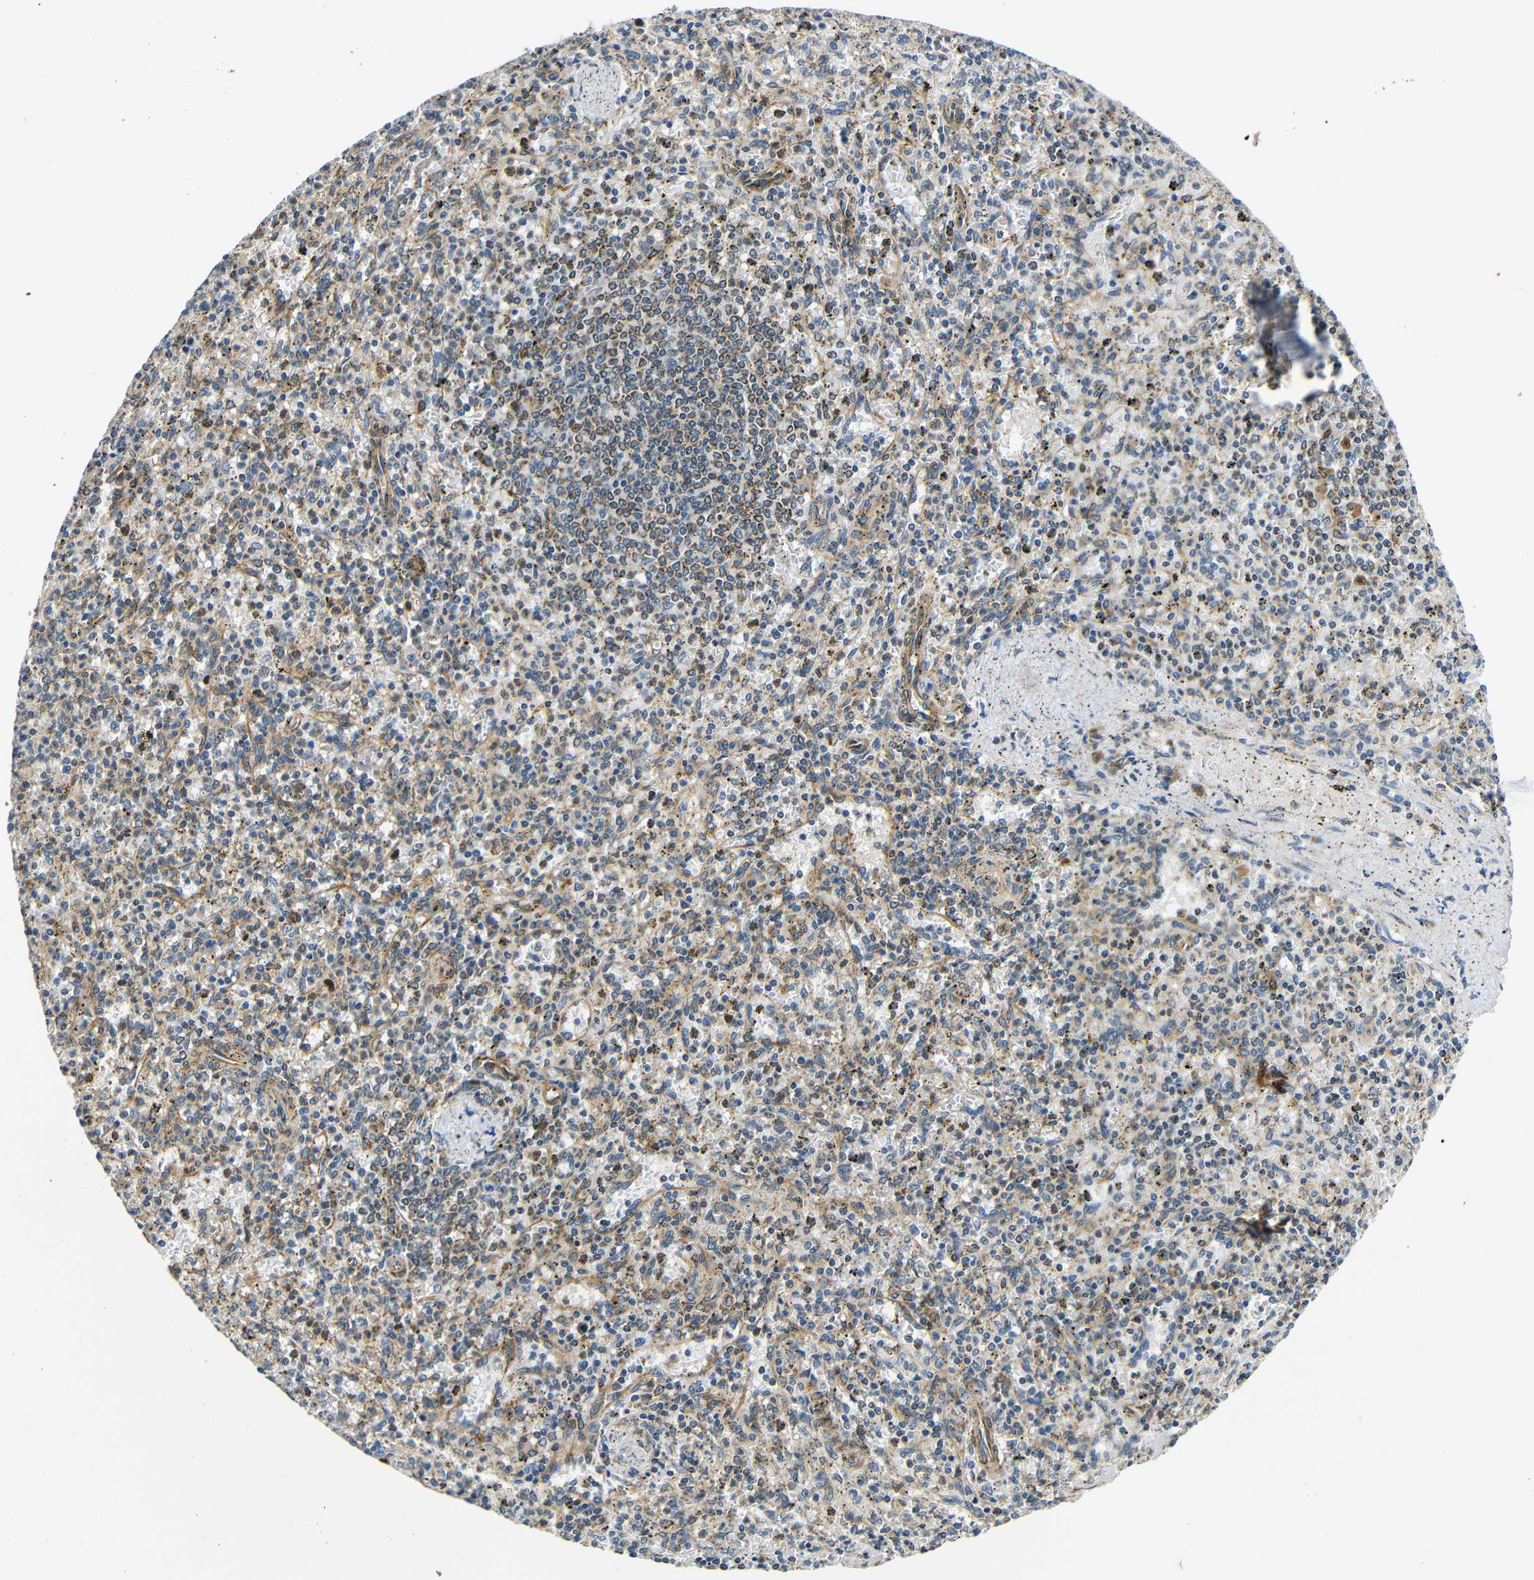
{"staining": {"intensity": "moderate", "quantity": "25%-75%", "location": "cytoplasmic/membranous"}, "tissue": "spleen", "cell_type": "Cells in red pulp", "image_type": "normal", "snomed": [{"axis": "morphology", "description": "Normal tissue, NOS"}, {"axis": "topography", "description": "Spleen"}], "caption": "IHC of normal human spleen demonstrates medium levels of moderate cytoplasmic/membranous positivity in about 25%-75% of cells in red pulp.", "gene": "VAPB", "patient": {"sex": "male", "age": 72}}